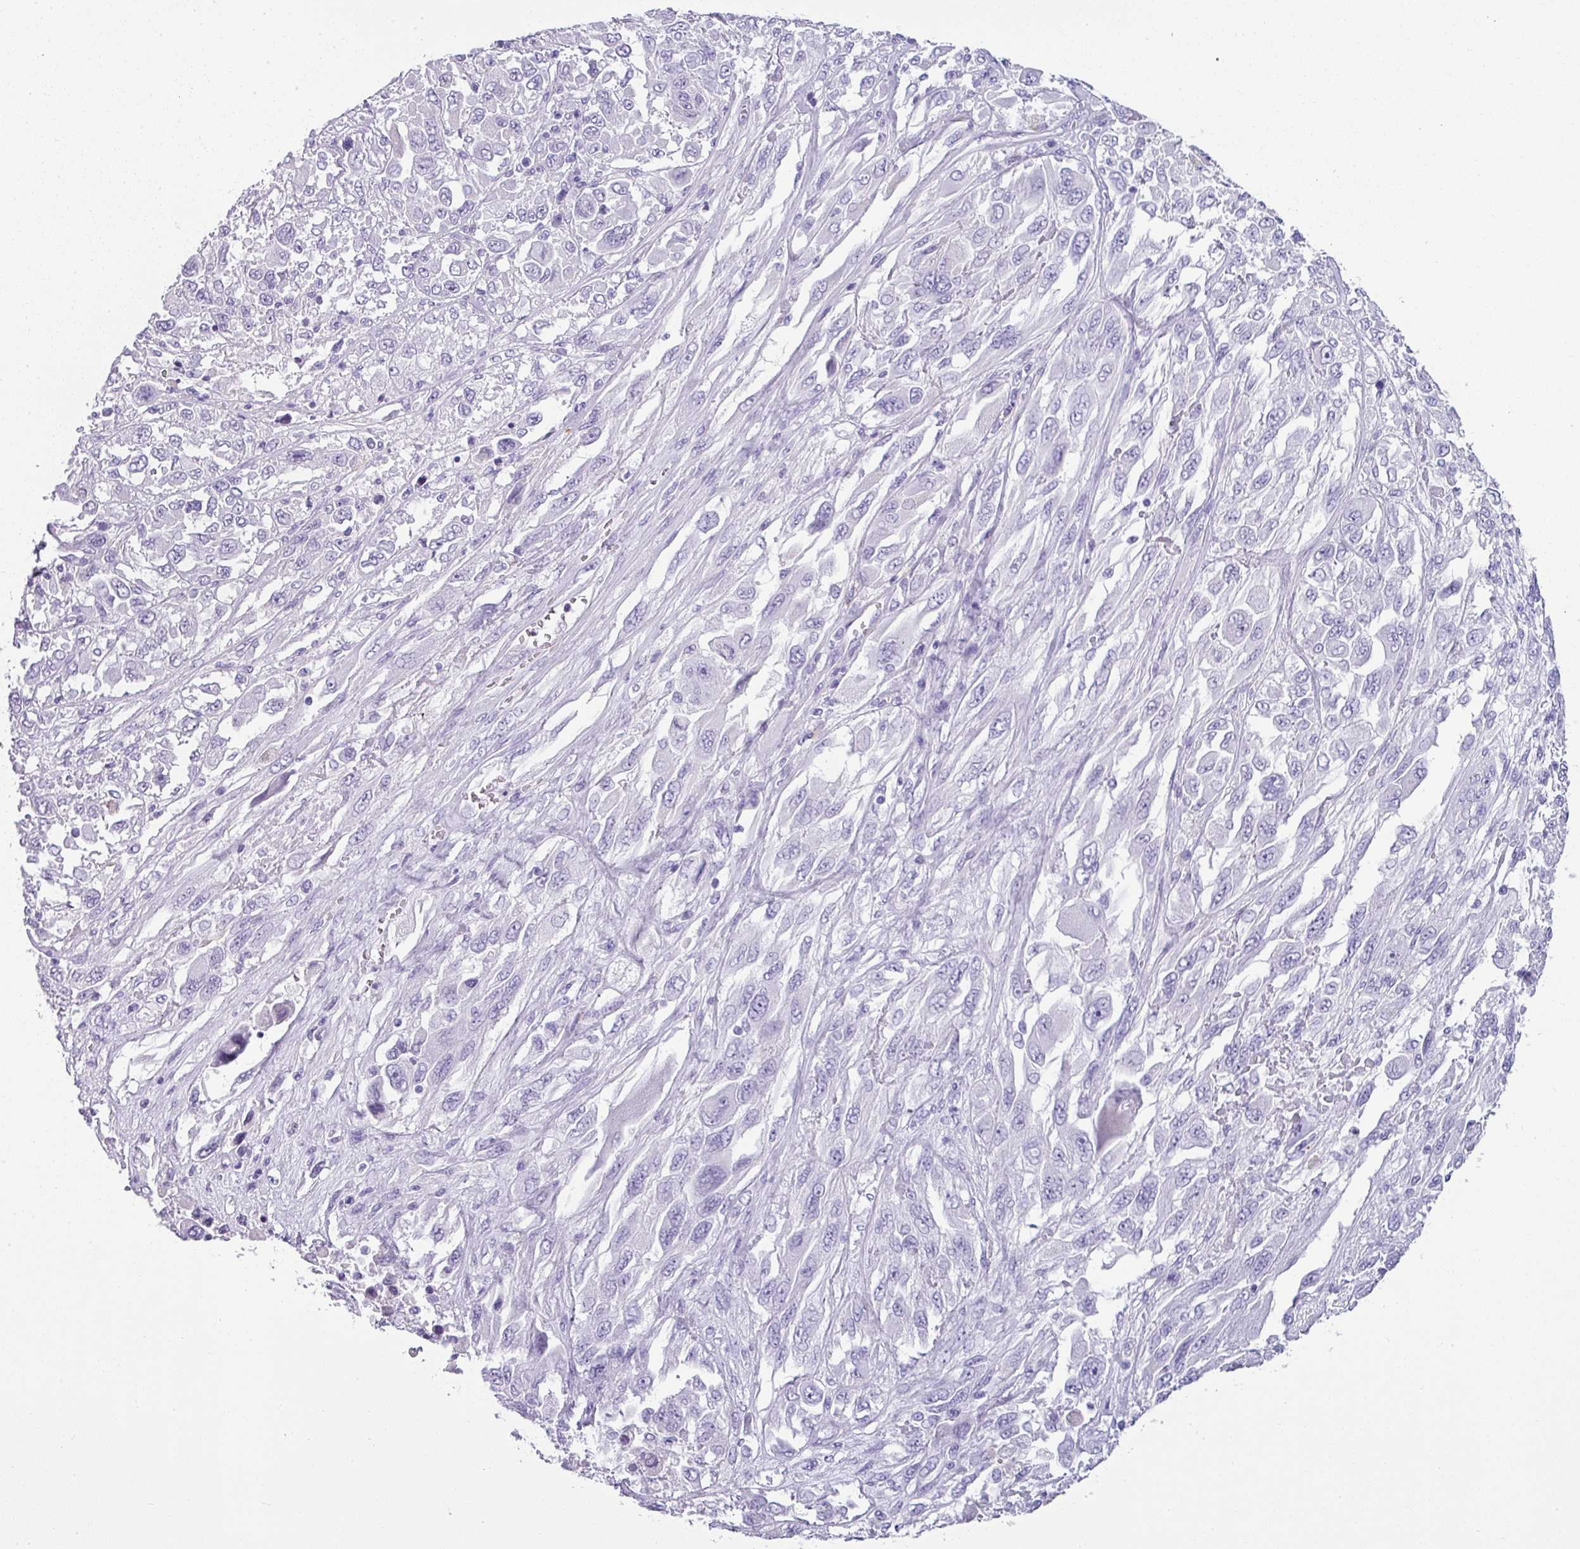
{"staining": {"intensity": "negative", "quantity": "none", "location": "none"}, "tissue": "melanoma", "cell_type": "Tumor cells", "image_type": "cancer", "snomed": [{"axis": "morphology", "description": "Malignant melanoma, NOS"}, {"axis": "topography", "description": "Skin"}], "caption": "An IHC micrograph of malignant melanoma is shown. There is no staining in tumor cells of malignant melanoma. (Immunohistochemistry, brightfield microscopy, high magnification).", "gene": "ZNF568", "patient": {"sex": "female", "age": 91}}